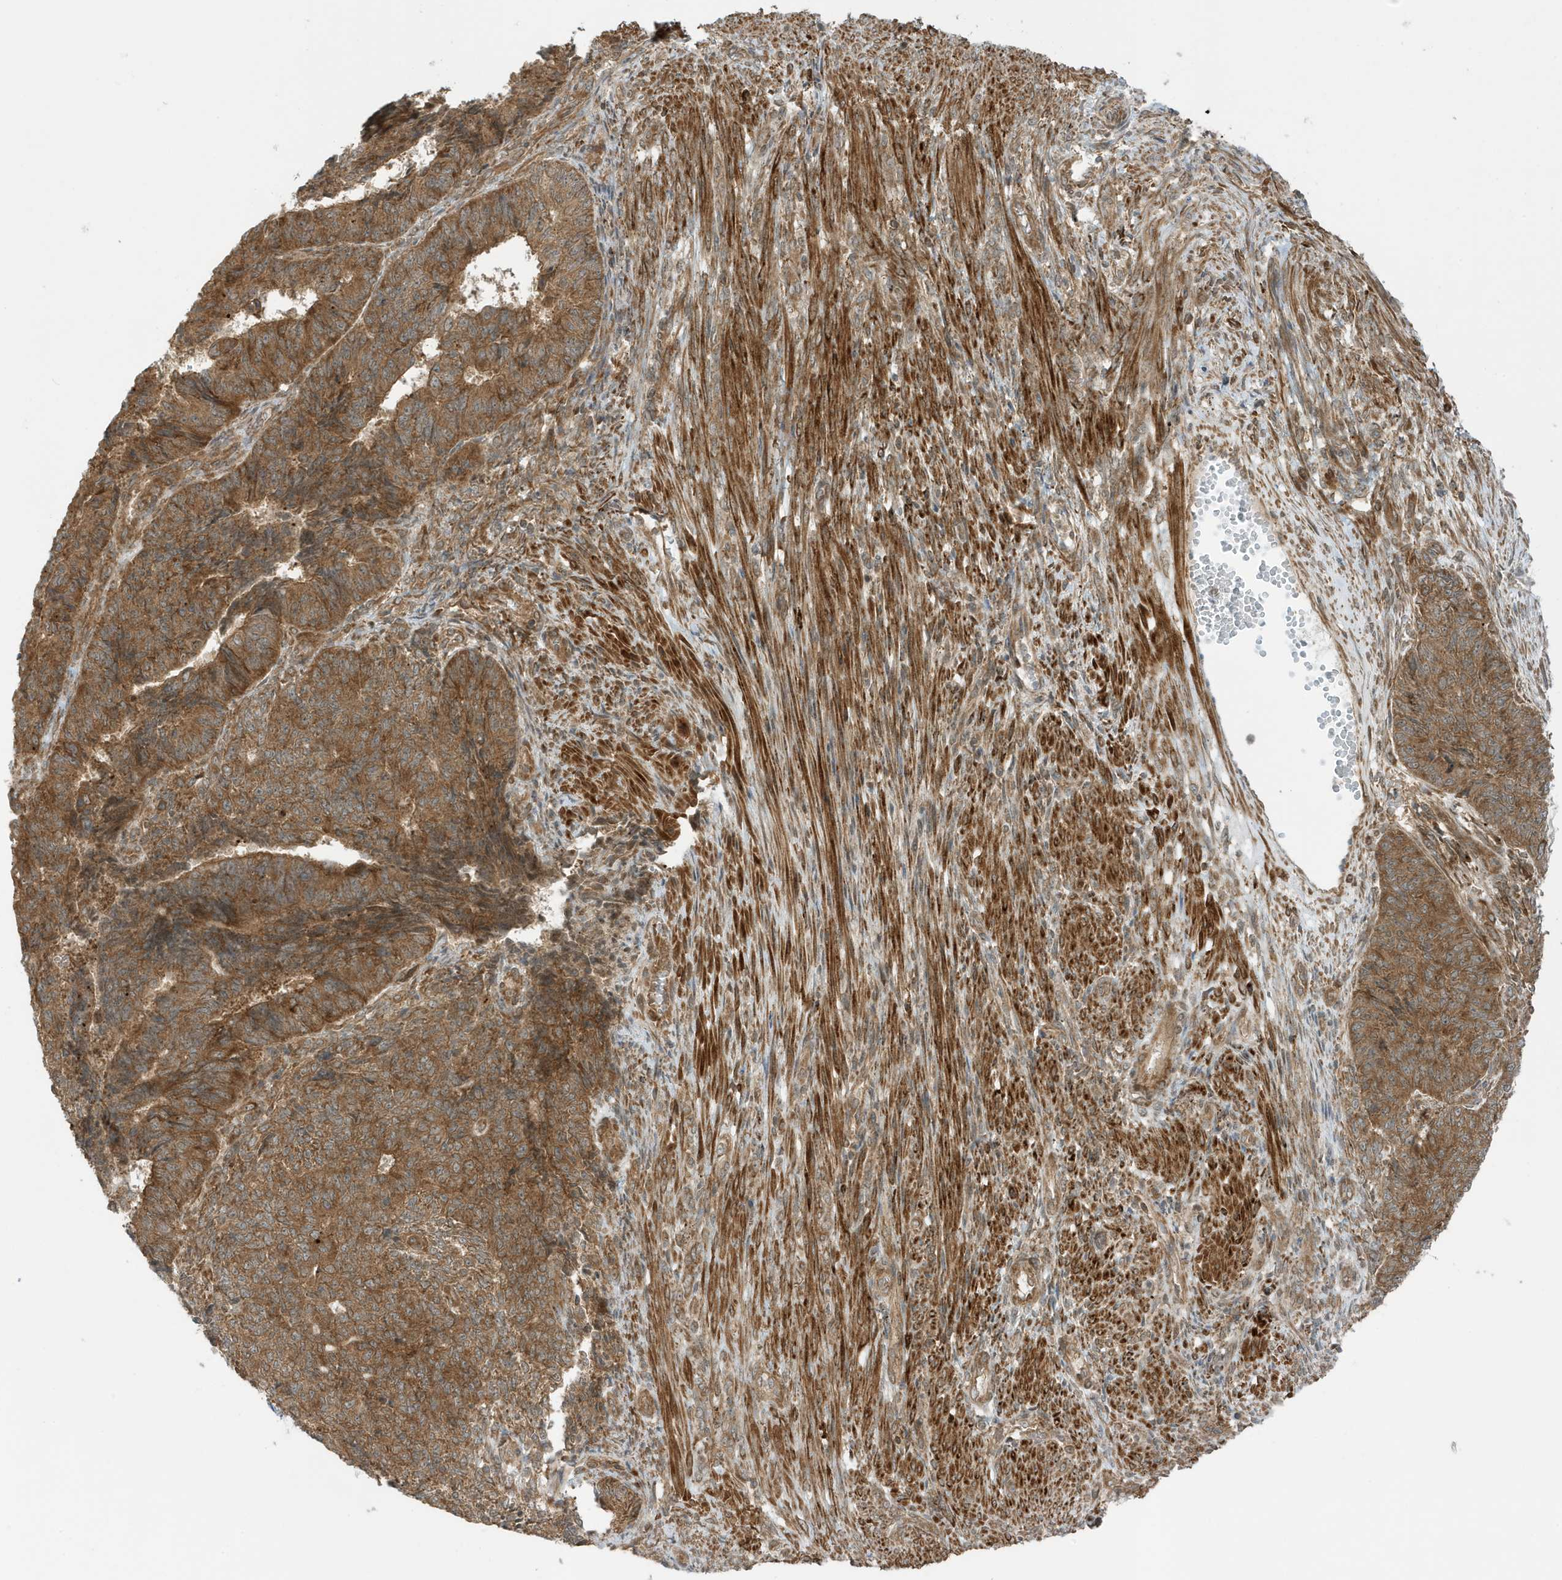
{"staining": {"intensity": "moderate", "quantity": ">75%", "location": "cytoplasmic/membranous"}, "tissue": "endometrial cancer", "cell_type": "Tumor cells", "image_type": "cancer", "snomed": [{"axis": "morphology", "description": "Adenocarcinoma, NOS"}, {"axis": "topography", "description": "Endometrium"}], "caption": "A brown stain shows moderate cytoplasmic/membranous expression of a protein in human adenocarcinoma (endometrial) tumor cells. Using DAB (3,3'-diaminobenzidine) (brown) and hematoxylin (blue) stains, captured at high magnification using brightfield microscopy.", "gene": "DHX36", "patient": {"sex": "female", "age": 32}}